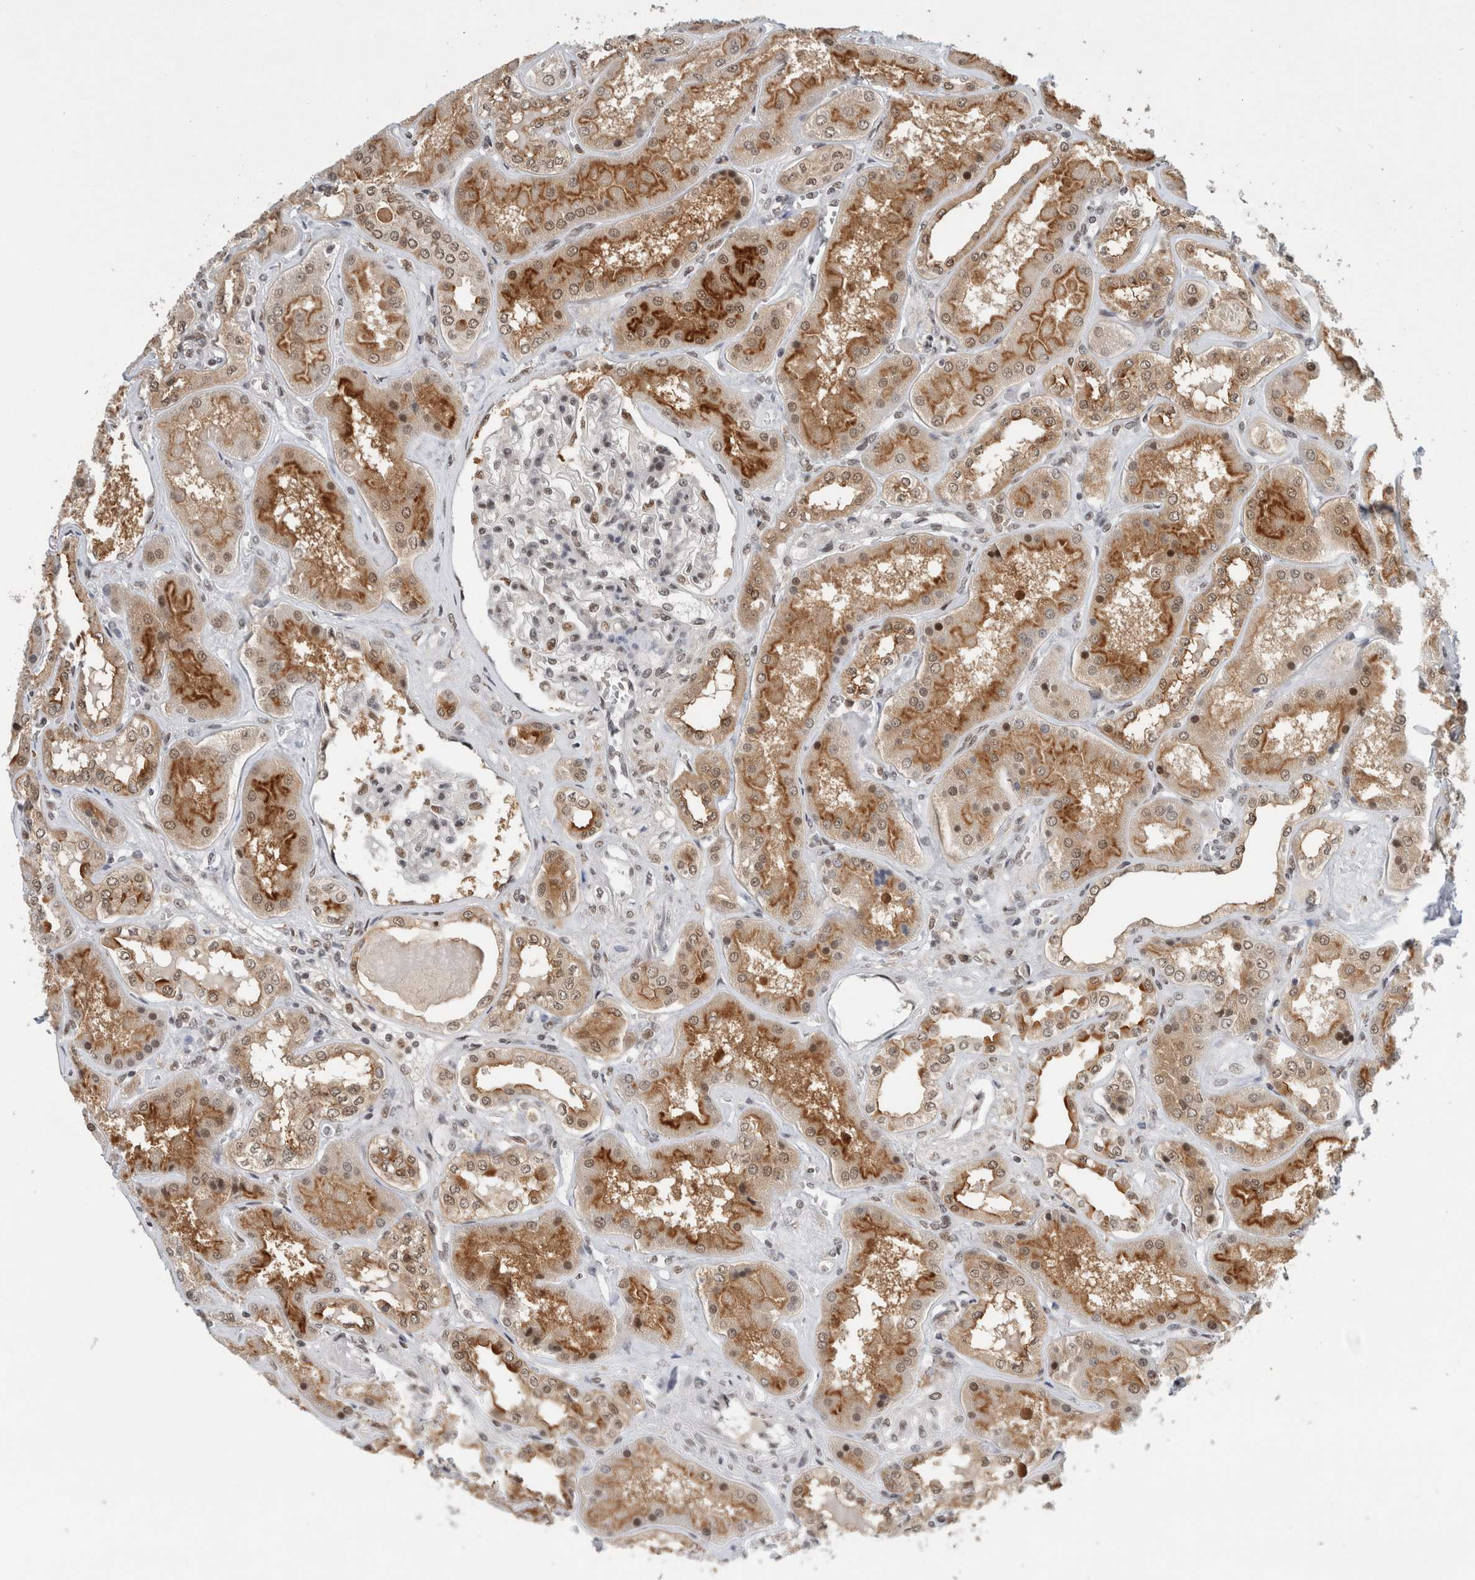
{"staining": {"intensity": "moderate", "quantity": "25%-75%", "location": "nuclear"}, "tissue": "kidney", "cell_type": "Cells in glomeruli", "image_type": "normal", "snomed": [{"axis": "morphology", "description": "Normal tissue, NOS"}, {"axis": "topography", "description": "Kidney"}], "caption": "Kidney stained with IHC exhibits moderate nuclear staining in about 25%-75% of cells in glomeruli. (Brightfield microscopy of DAB IHC at high magnification).", "gene": "NCAPG2", "patient": {"sex": "female", "age": 56}}